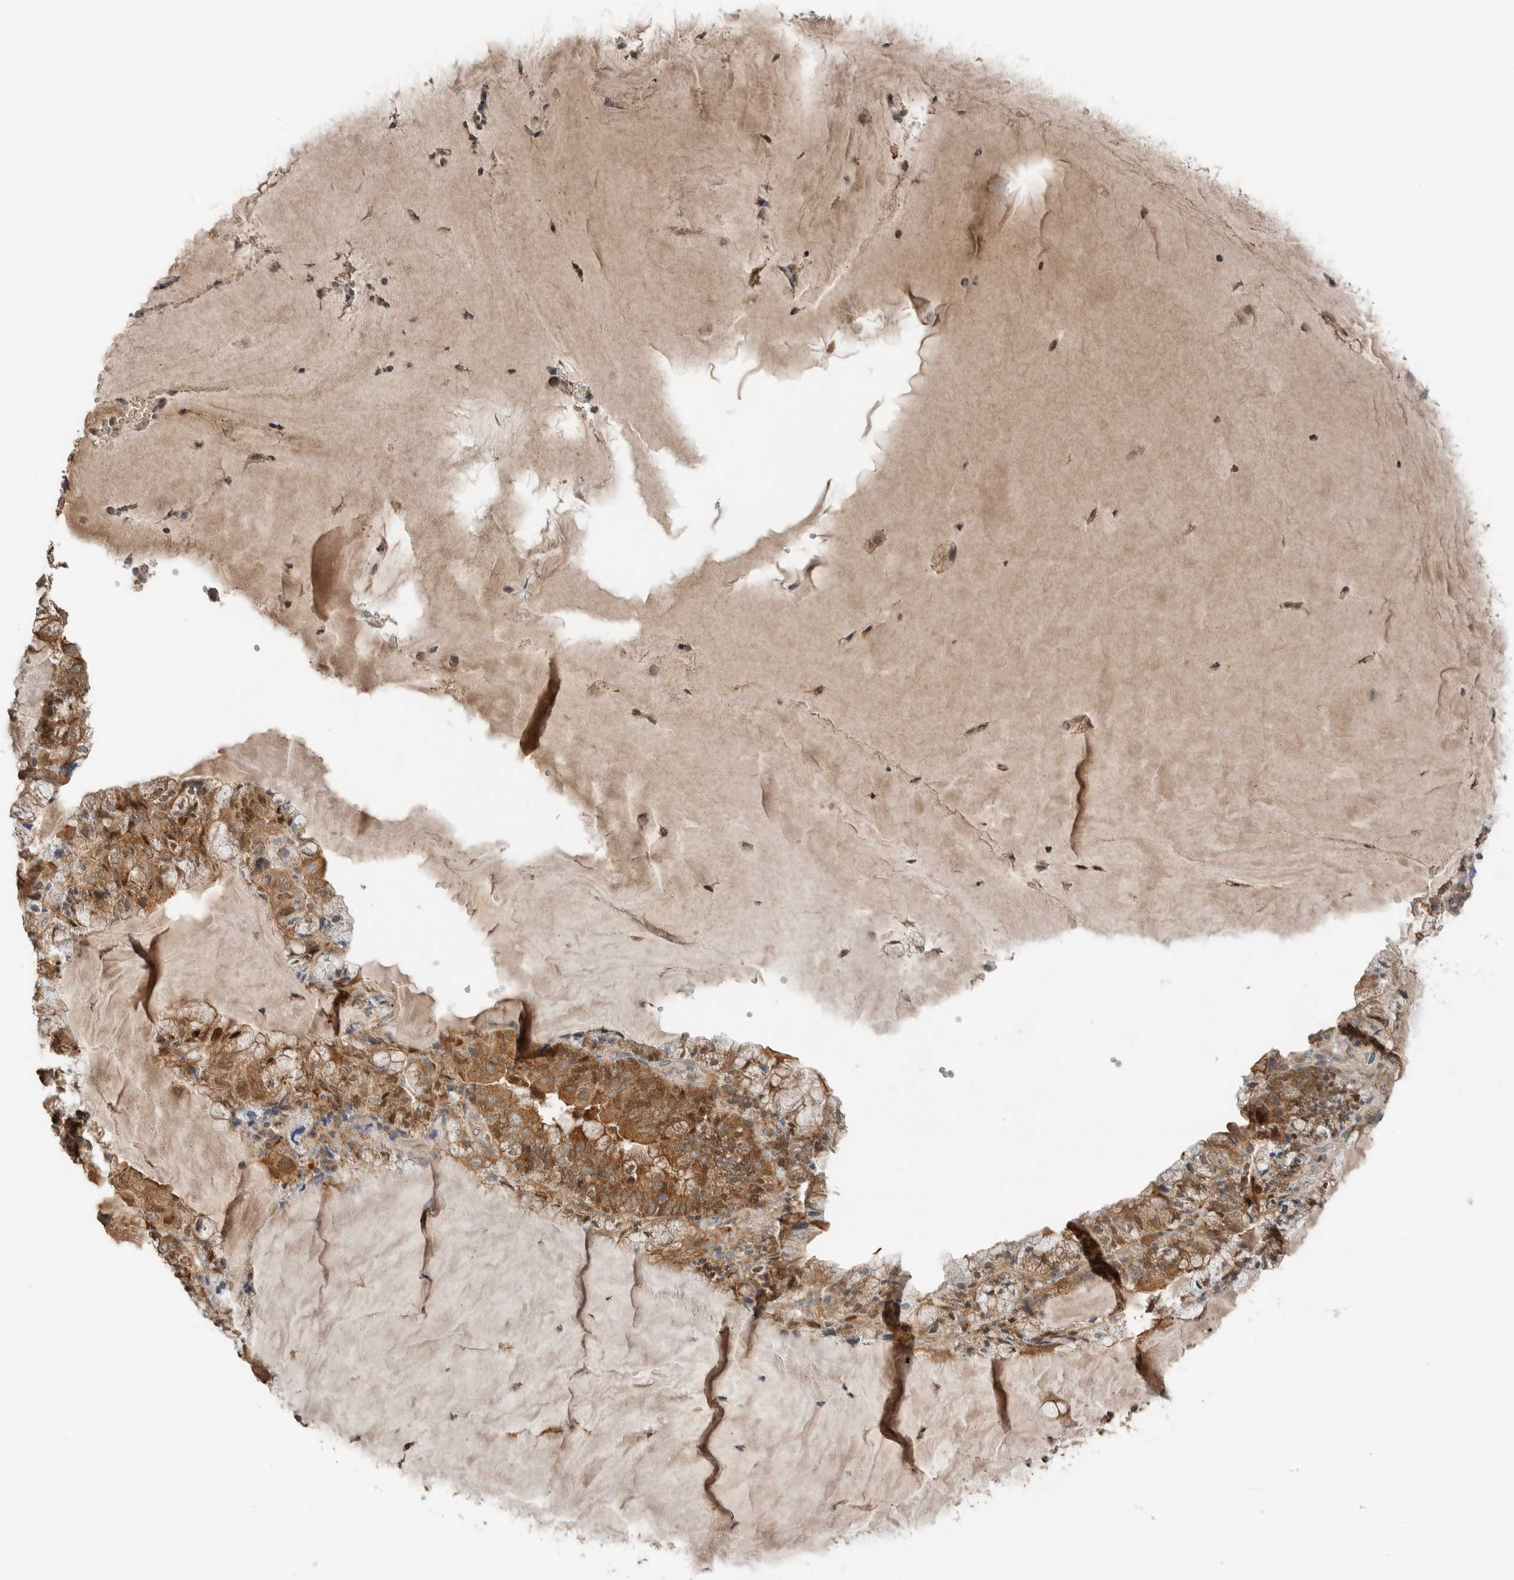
{"staining": {"intensity": "strong", "quantity": ">75%", "location": "cytoplasmic/membranous"}, "tissue": "endometrial cancer", "cell_type": "Tumor cells", "image_type": "cancer", "snomed": [{"axis": "morphology", "description": "Adenocarcinoma, NOS"}, {"axis": "topography", "description": "Endometrium"}], "caption": "Adenocarcinoma (endometrial) stained with a protein marker reveals strong staining in tumor cells.", "gene": "XPNPEP1", "patient": {"sex": "female", "age": 81}}